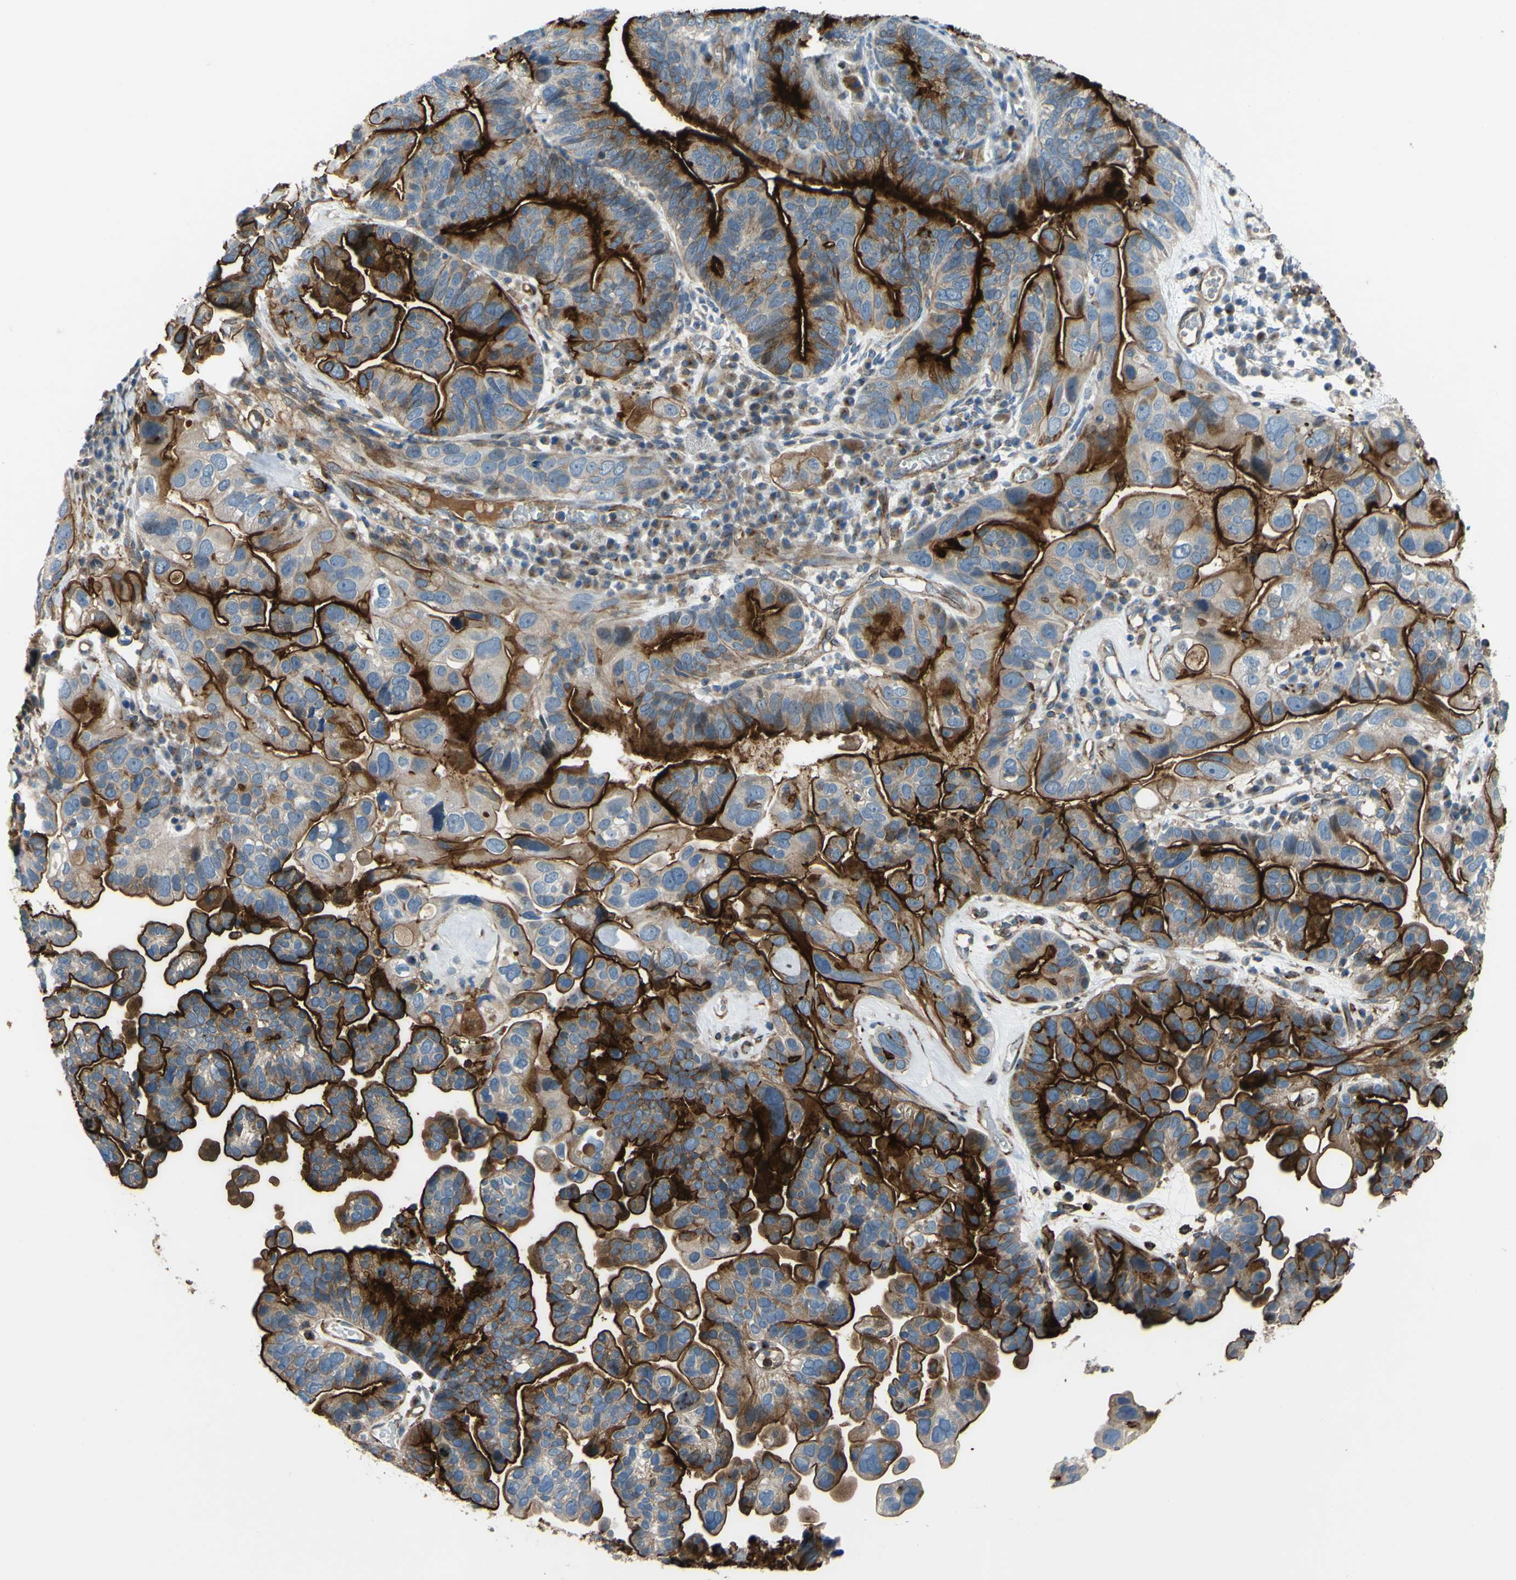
{"staining": {"intensity": "strong", "quantity": "25%-75%", "location": "cytoplasmic/membranous"}, "tissue": "ovarian cancer", "cell_type": "Tumor cells", "image_type": "cancer", "snomed": [{"axis": "morphology", "description": "Cystadenocarcinoma, serous, NOS"}, {"axis": "topography", "description": "Ovary"}], "caption": "Ovarian cancer stained with DAB (3,3'-diaminobenzidine) immunohistochemistry shows high levels of strong cytoplasmic/membranous staining in about 25%-75% of tumor cells.", "gene": "ARHGAP1", "patient": {"sex": "female", "age": 56}}